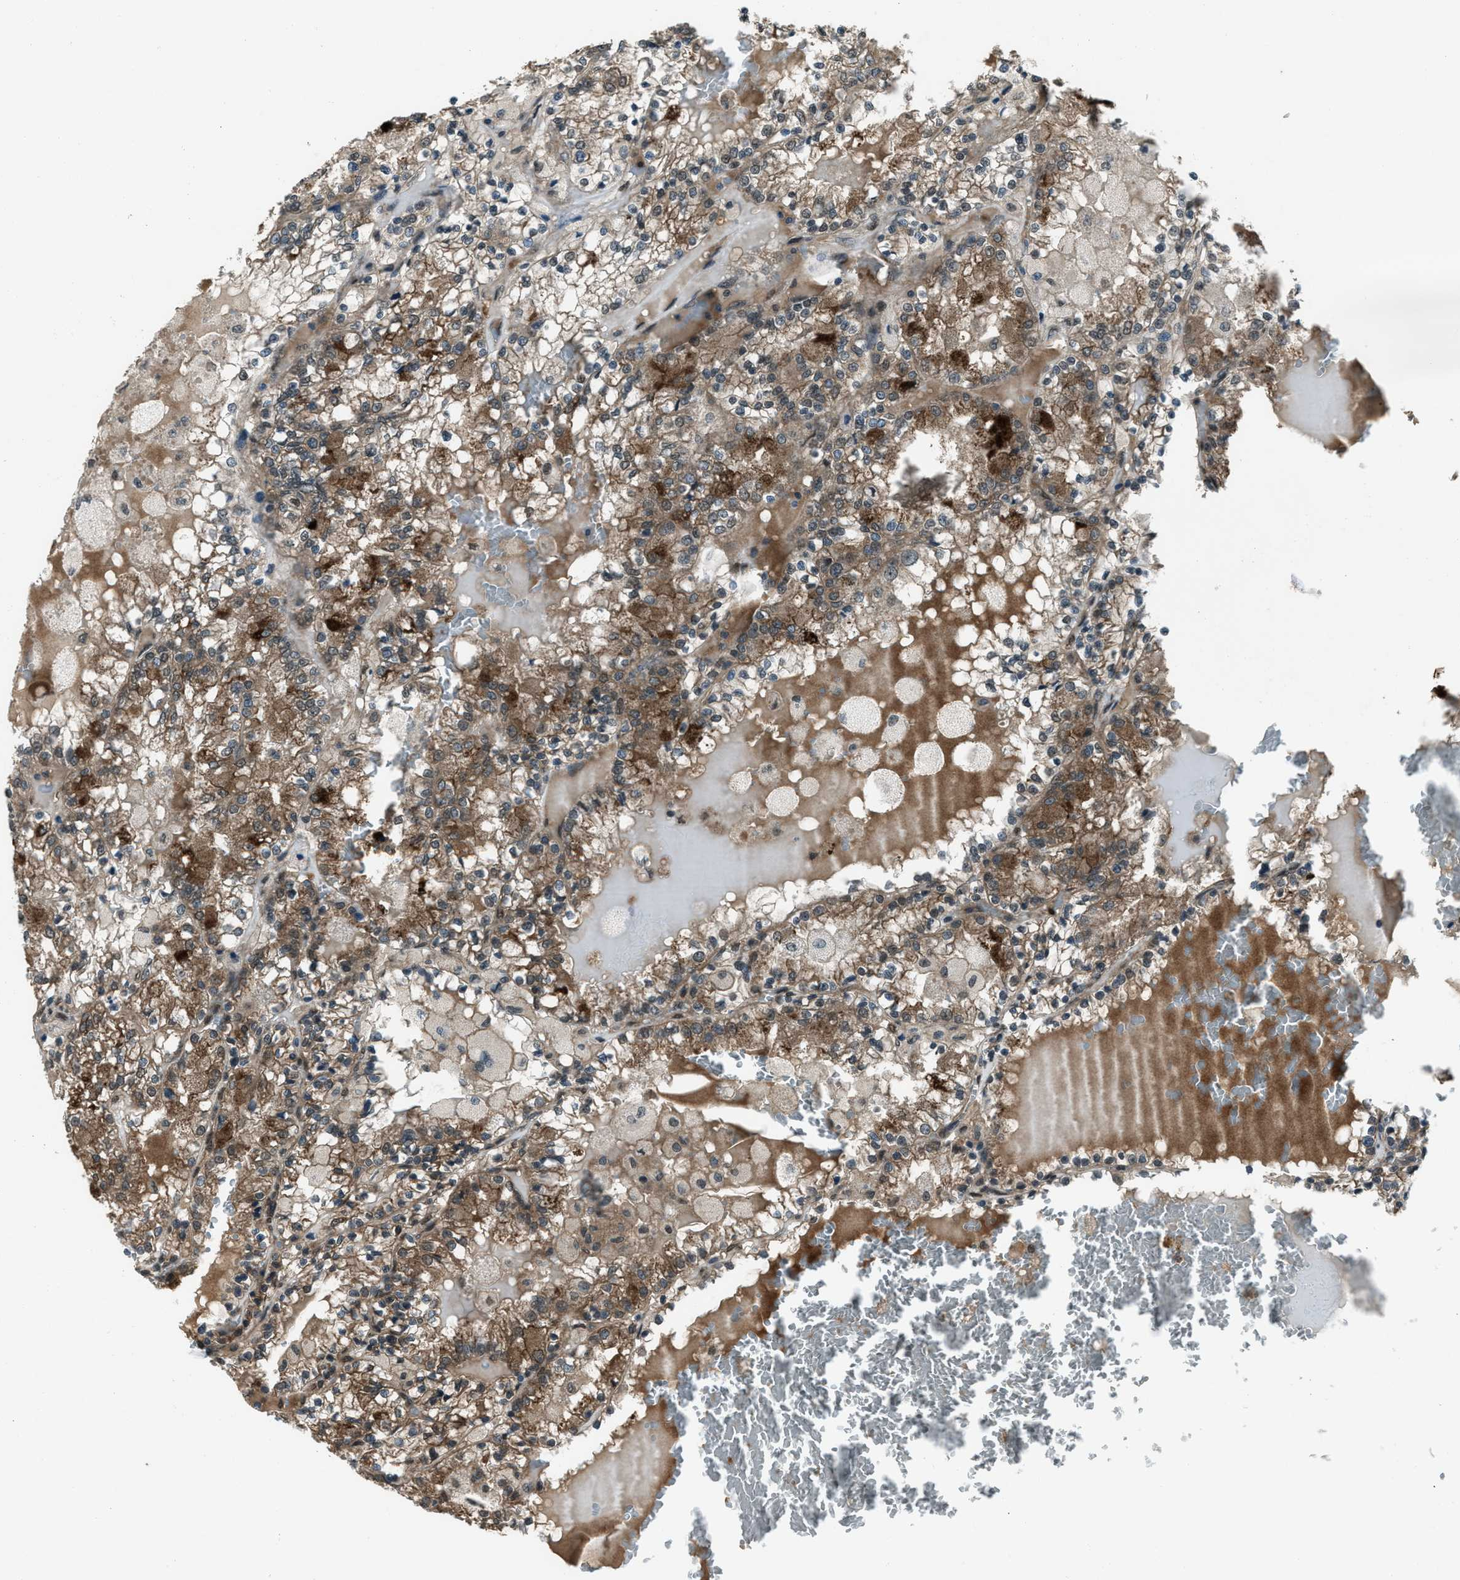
{"staining": {"intensity": "moderate", "quantity": ">75%", "location": "cytoplasmic/membranous"}, "tissue": "renal cancer", "cell_type": "Tumor cells", "image_type": "cancer", "snomed": [{"axis": "morphology", "description": "Adenocarcinoma, NOS"}, {"axis": "topography", "description": "Kidney"}], "caption": "The photomicrograph displays a brown stain indicating the presence of a protein in the cytoplasmic/membranous of tumor cells in adenocarcinoma (renal).", "gene": "SVIL", "patient": {"sex": "female", "age": 56}}